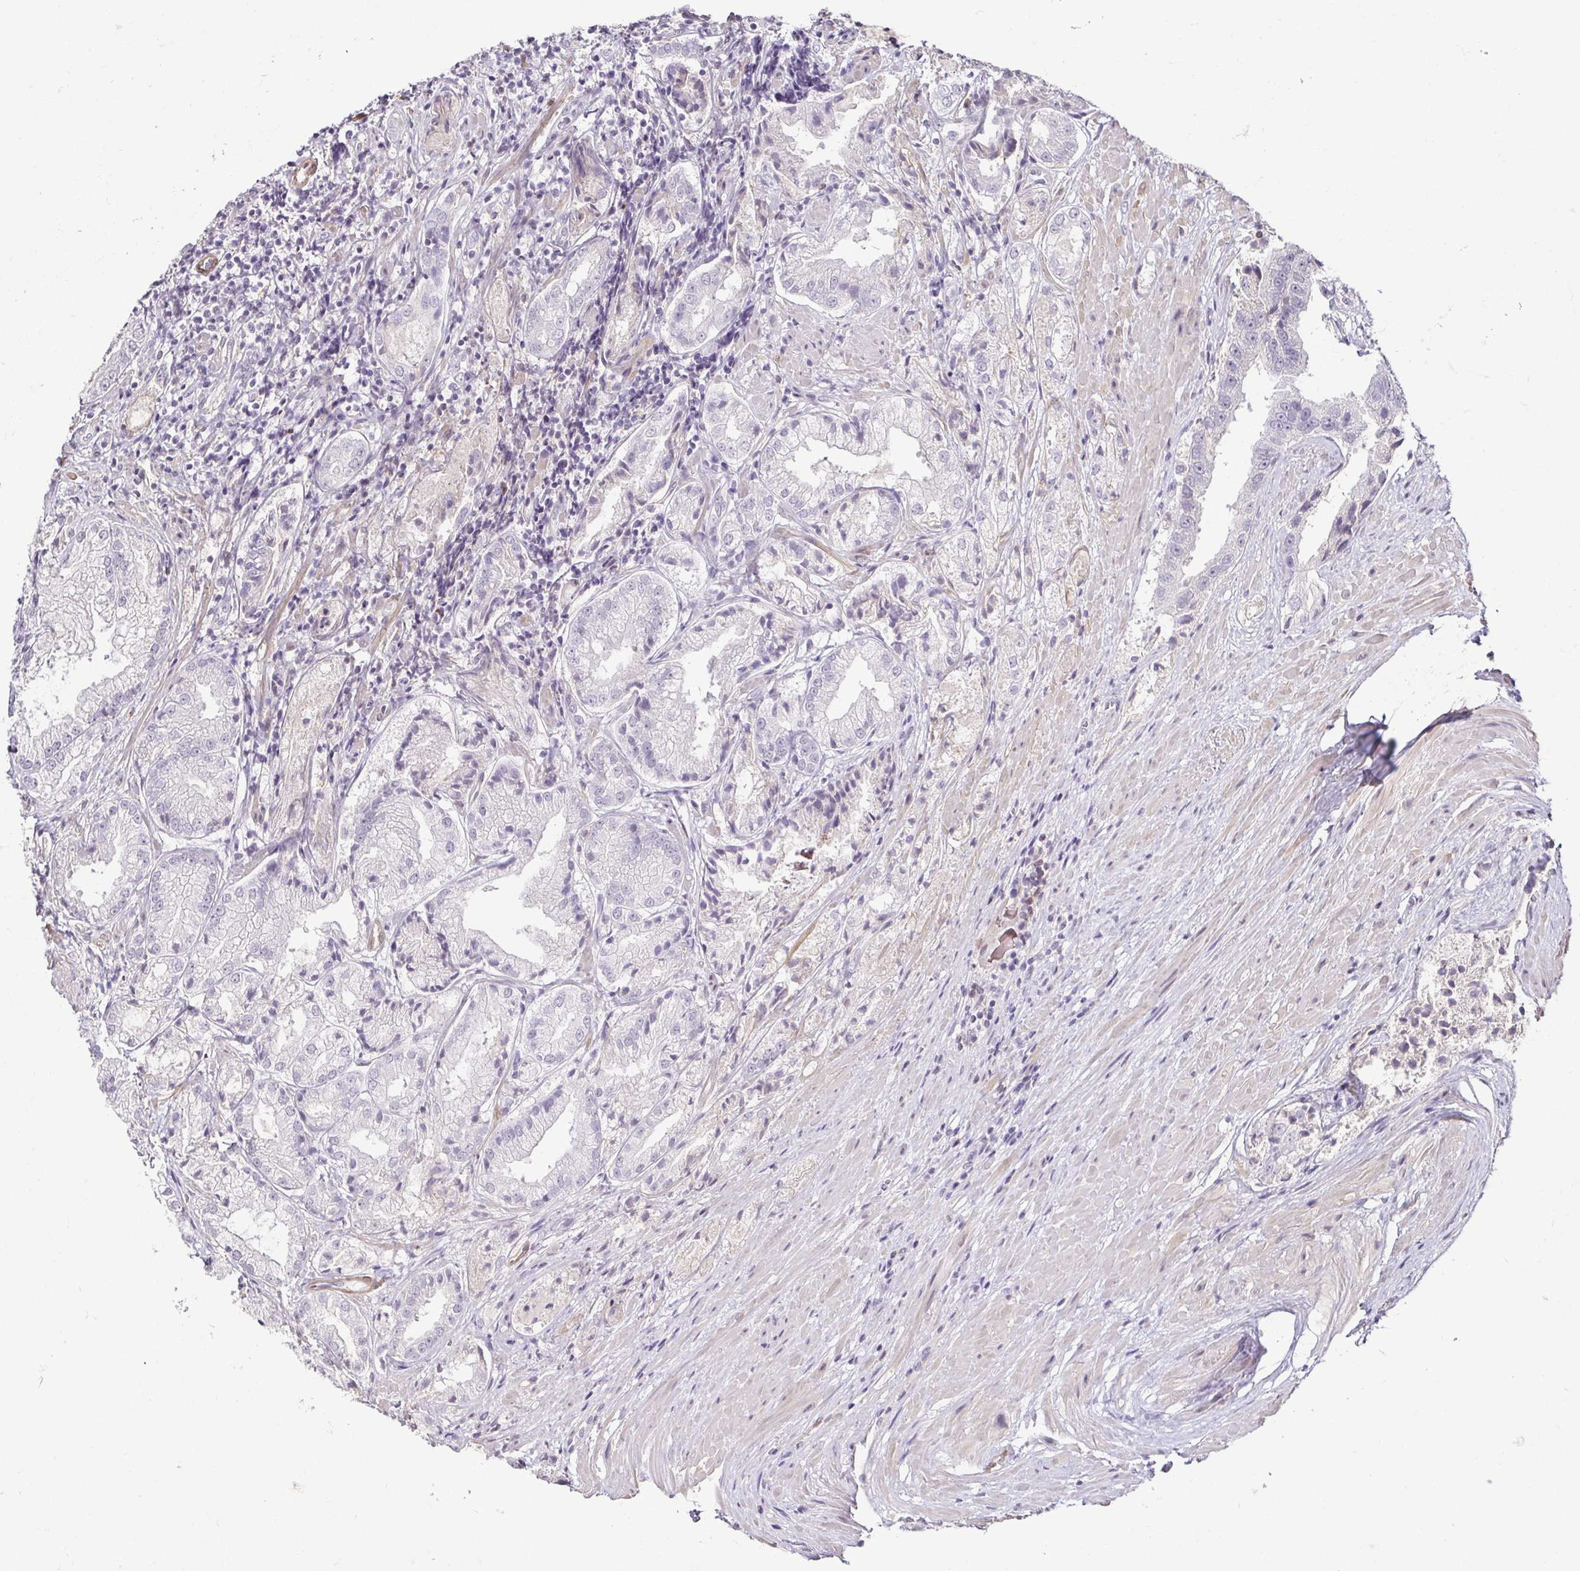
{"staining": {"intensity": "negative", "quantity": "none", "location": "none"}, "tissue": "prostate cancer", "cell_type": "Tumor cells", "image_type": "cancer", "snomed": [{"axis": "morphology", "description": "Adenocarcinoma, High grade"}, {"axis": "topography", "description": "Prostate"}], "caption": "The photomicrograph exhibits no staining of tumor cells in prostate adenocarcinoma (high-grade).", "gene": "HOPX", "patient": {"sex": "male", "age": 61}}